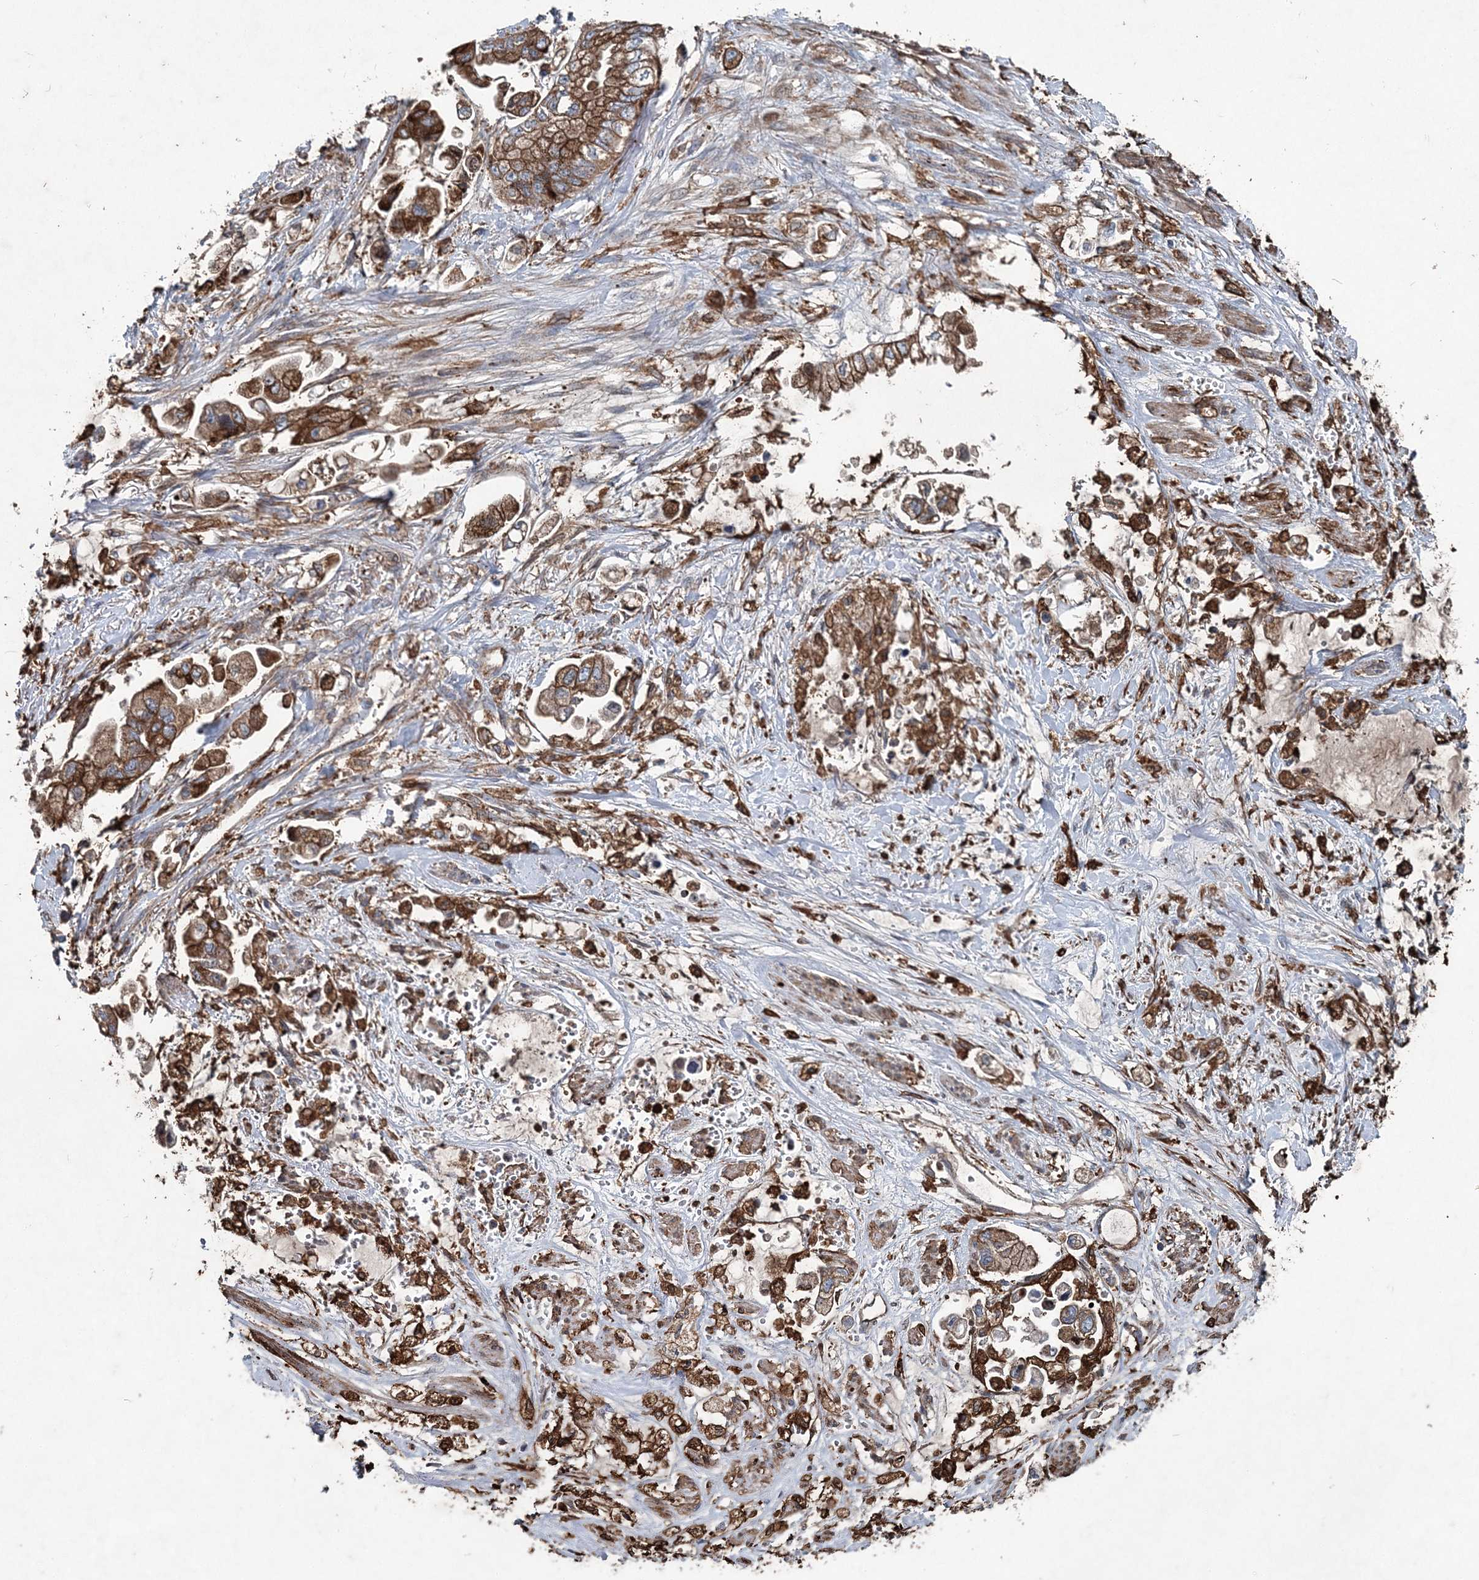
{"staining": {"intensity": "strong", "quantity": ">75%", "location": "cytoplasmic/membranous"}, "tissue": "stomach cancer", "cell_type": "Tumor cells", "image_type": "cancer", "snomed": [{"axis": "morphology", "description": "Adenocarcinoma, NOS"}, {"axis": "topography", "description": "Stomach"}], "caption": "Stomach cancer stained with a protein marker displays strong staining in tumor cells.", "gene": "SPOPL", "patient": {"sex": "male", "age": 62}}